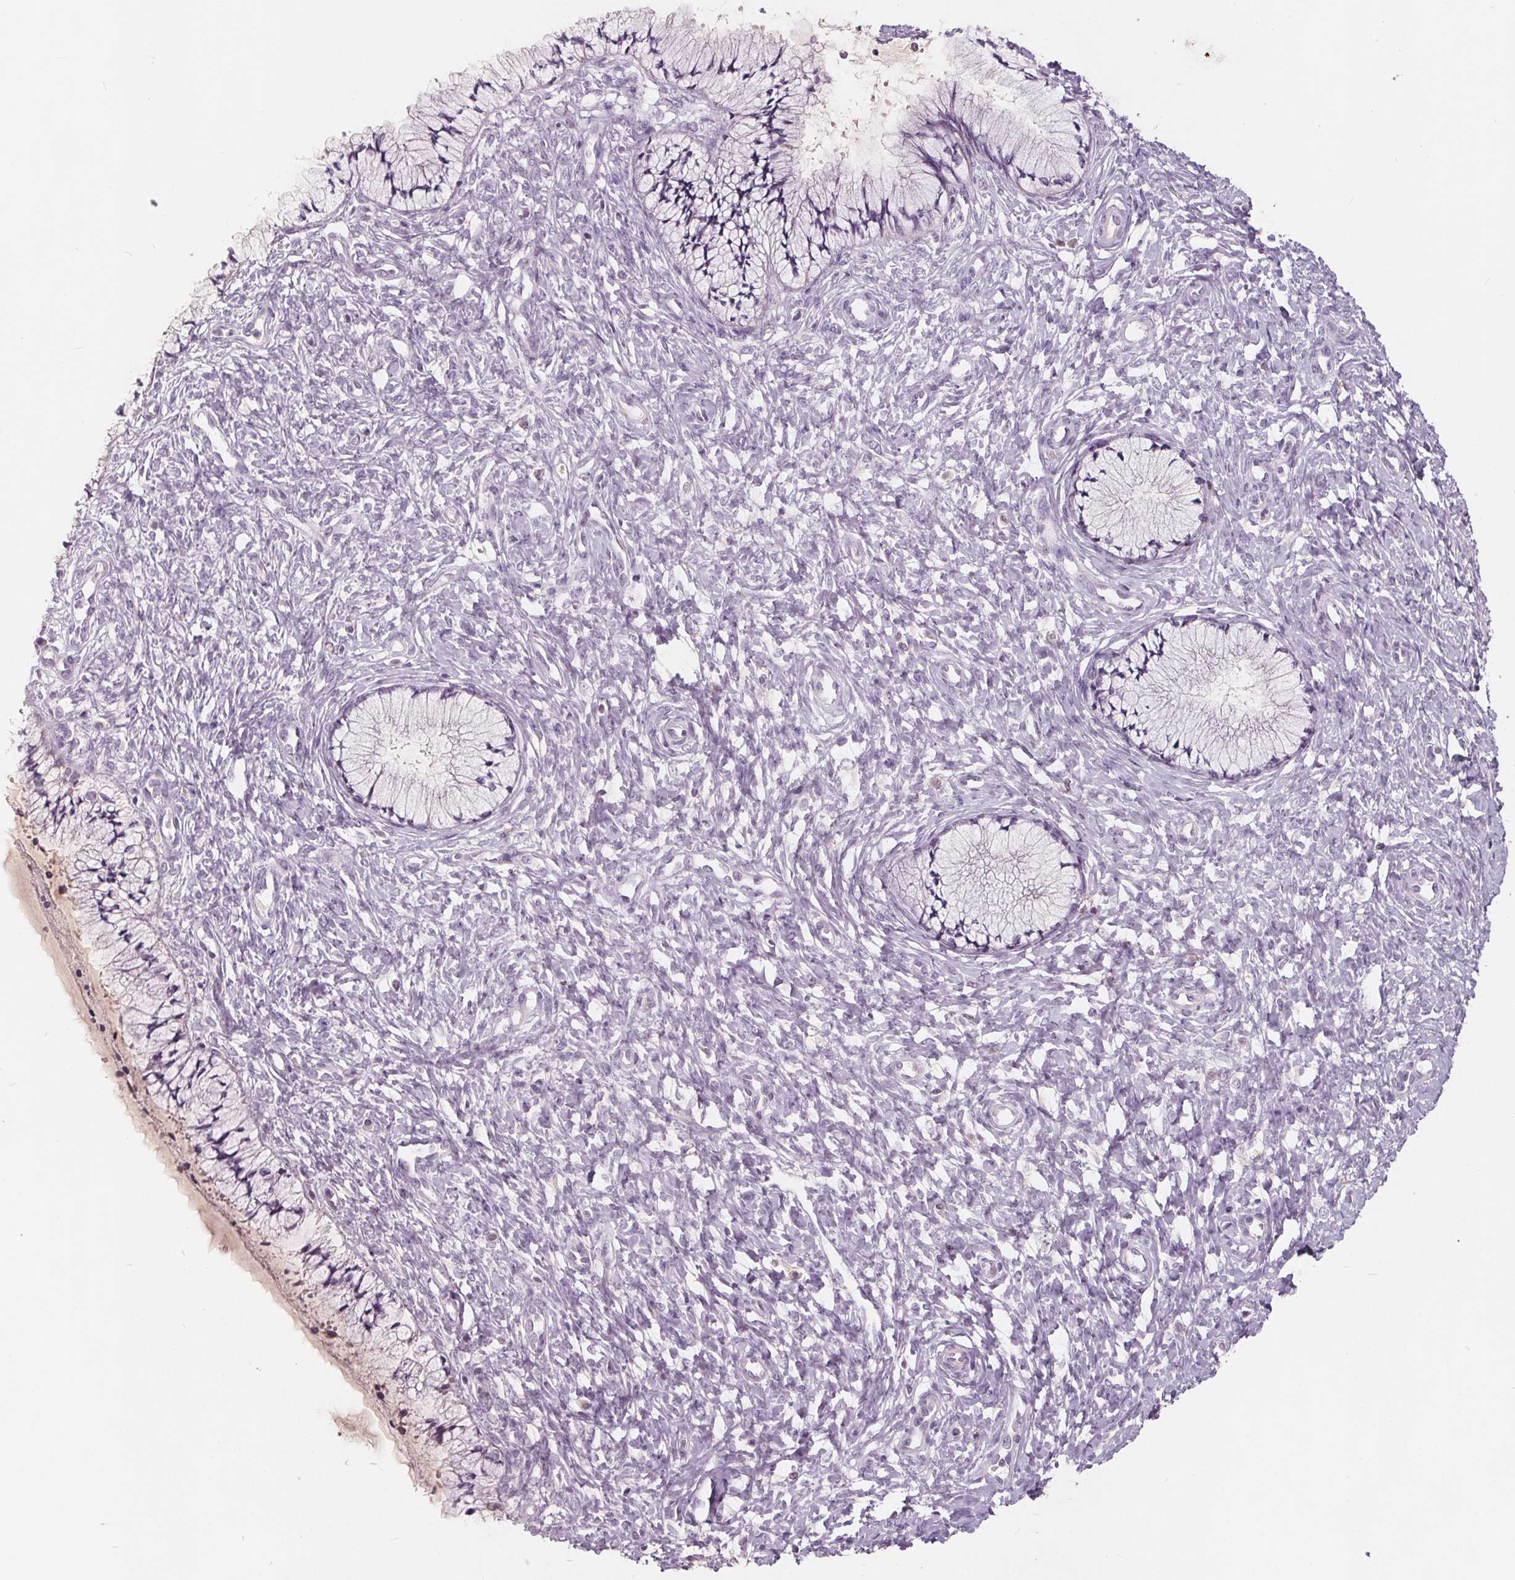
{"staining": {"intensity": "negative", "quantity": "none", "location": "none"}, "tissue": "cervix", "cell_type": "Glandular cells", "image_type": "normal", "snomed": [{"axis": "morphology", "description": "Normal tissue, NOS"}, {"axis": "topography", "description": "Cervix"}], "caption": "High magnification brightfield microscopy of benign cervix stained with DAB (brown) and counterstained with hematoxylin (blue): glandular cells show no significant expression.", "gene": "PLA2G2E", "patient": {"sex": "female", "age": 37}}